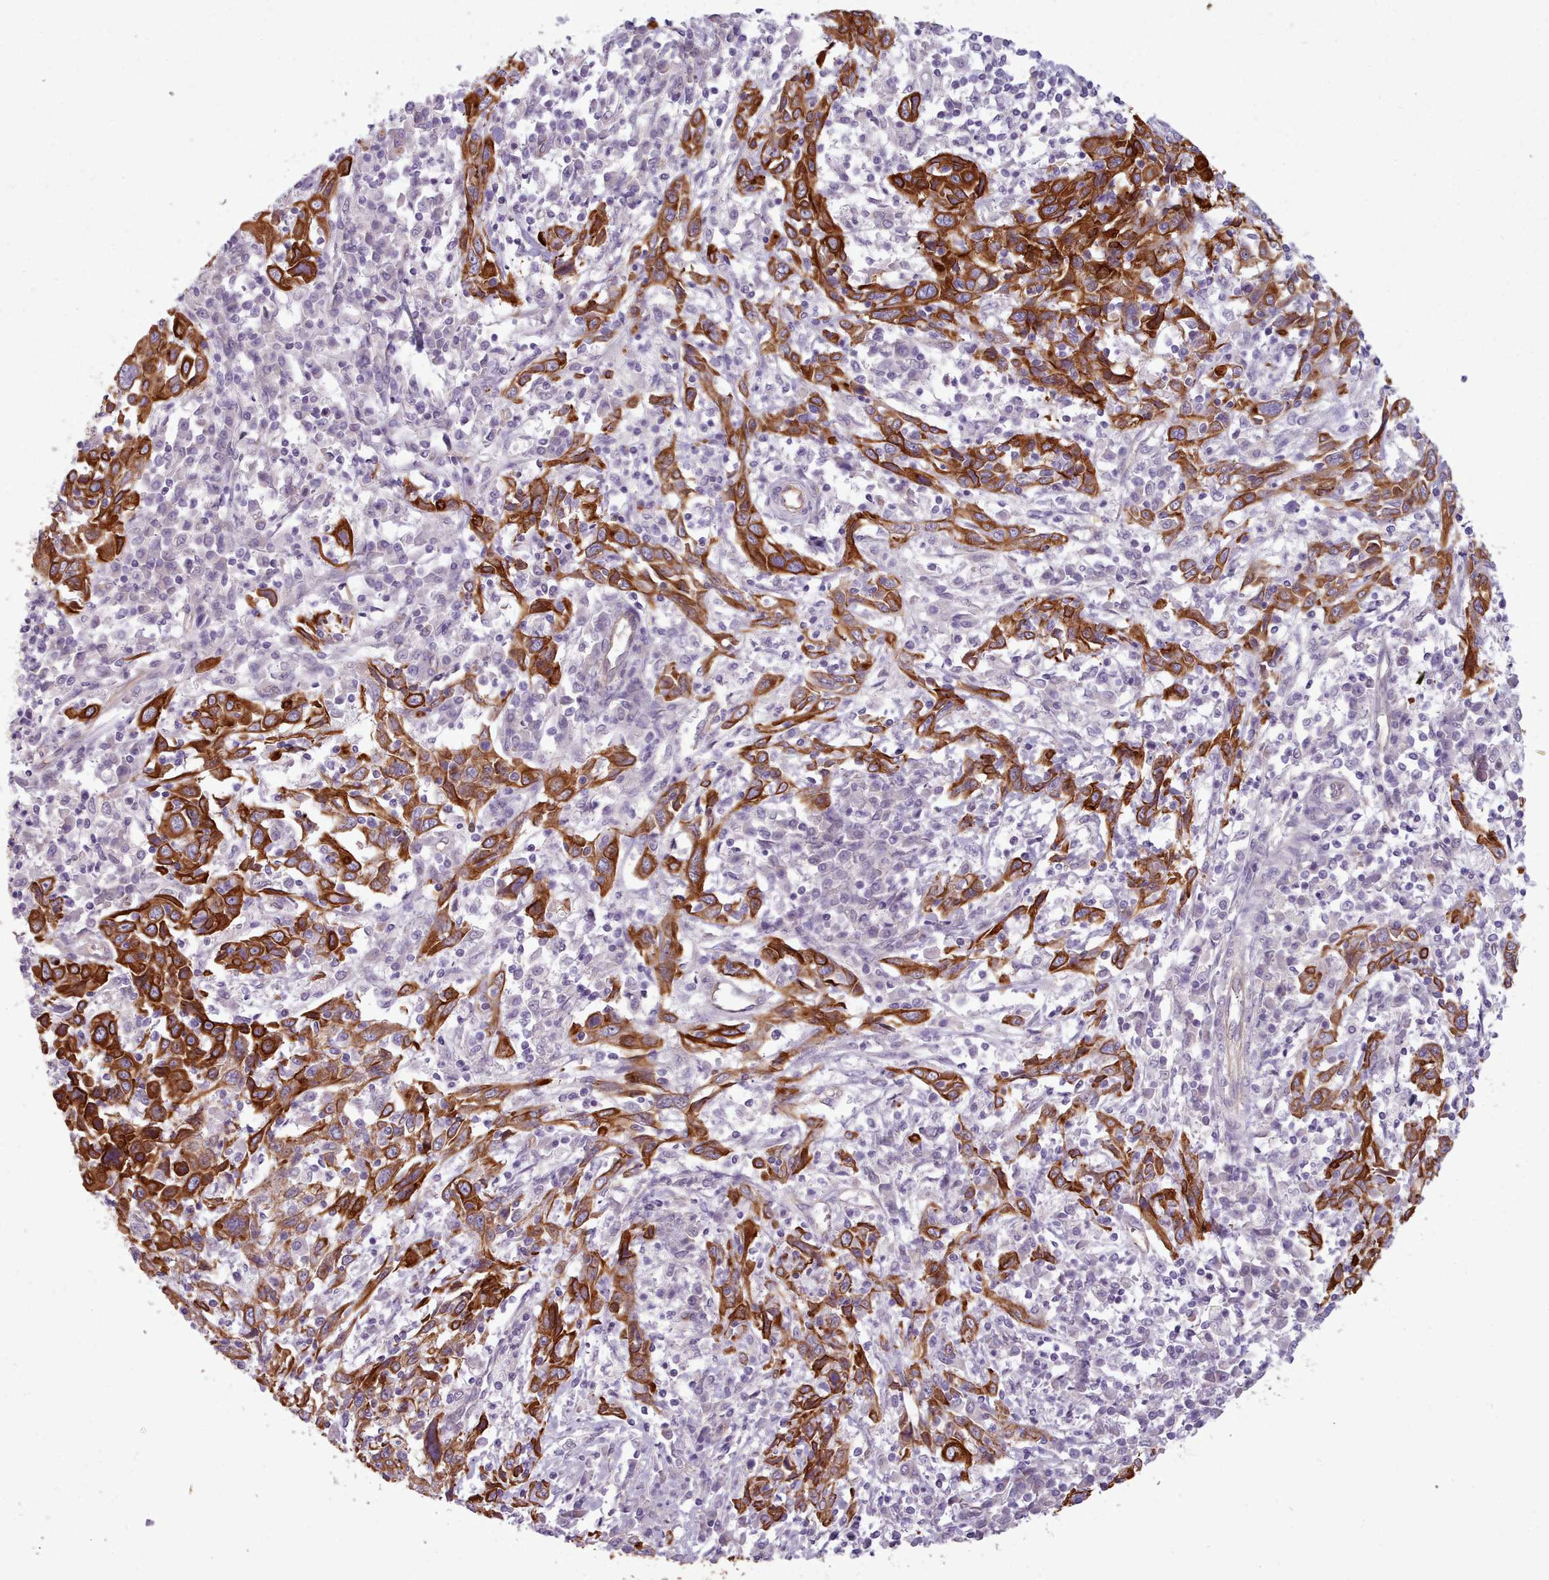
{"staining": {"intensity": "strong", "quantity": ">75%", "location": "cytoplasmic/membranous"}, "tissue": "cervical cancer", "cell_type": "Tumor cells", "image_type": "cancer", "snomed": [{"axis": "morphology", "description": "Squamous cell carcinoma, NOS"}, {"axis": "topography", "description": "Cervix"}], "caption": "Immunohistochemistry (IHC) micrograph of human squamous cell carcinoma (cervical) stained for a protein (brown), which reveals high levels of strong cytoplasmic/membranous positivity in approximately >75% of tumor cells.", "gene": "PLD4", "patient": {"sex": "female", "age": 46}}